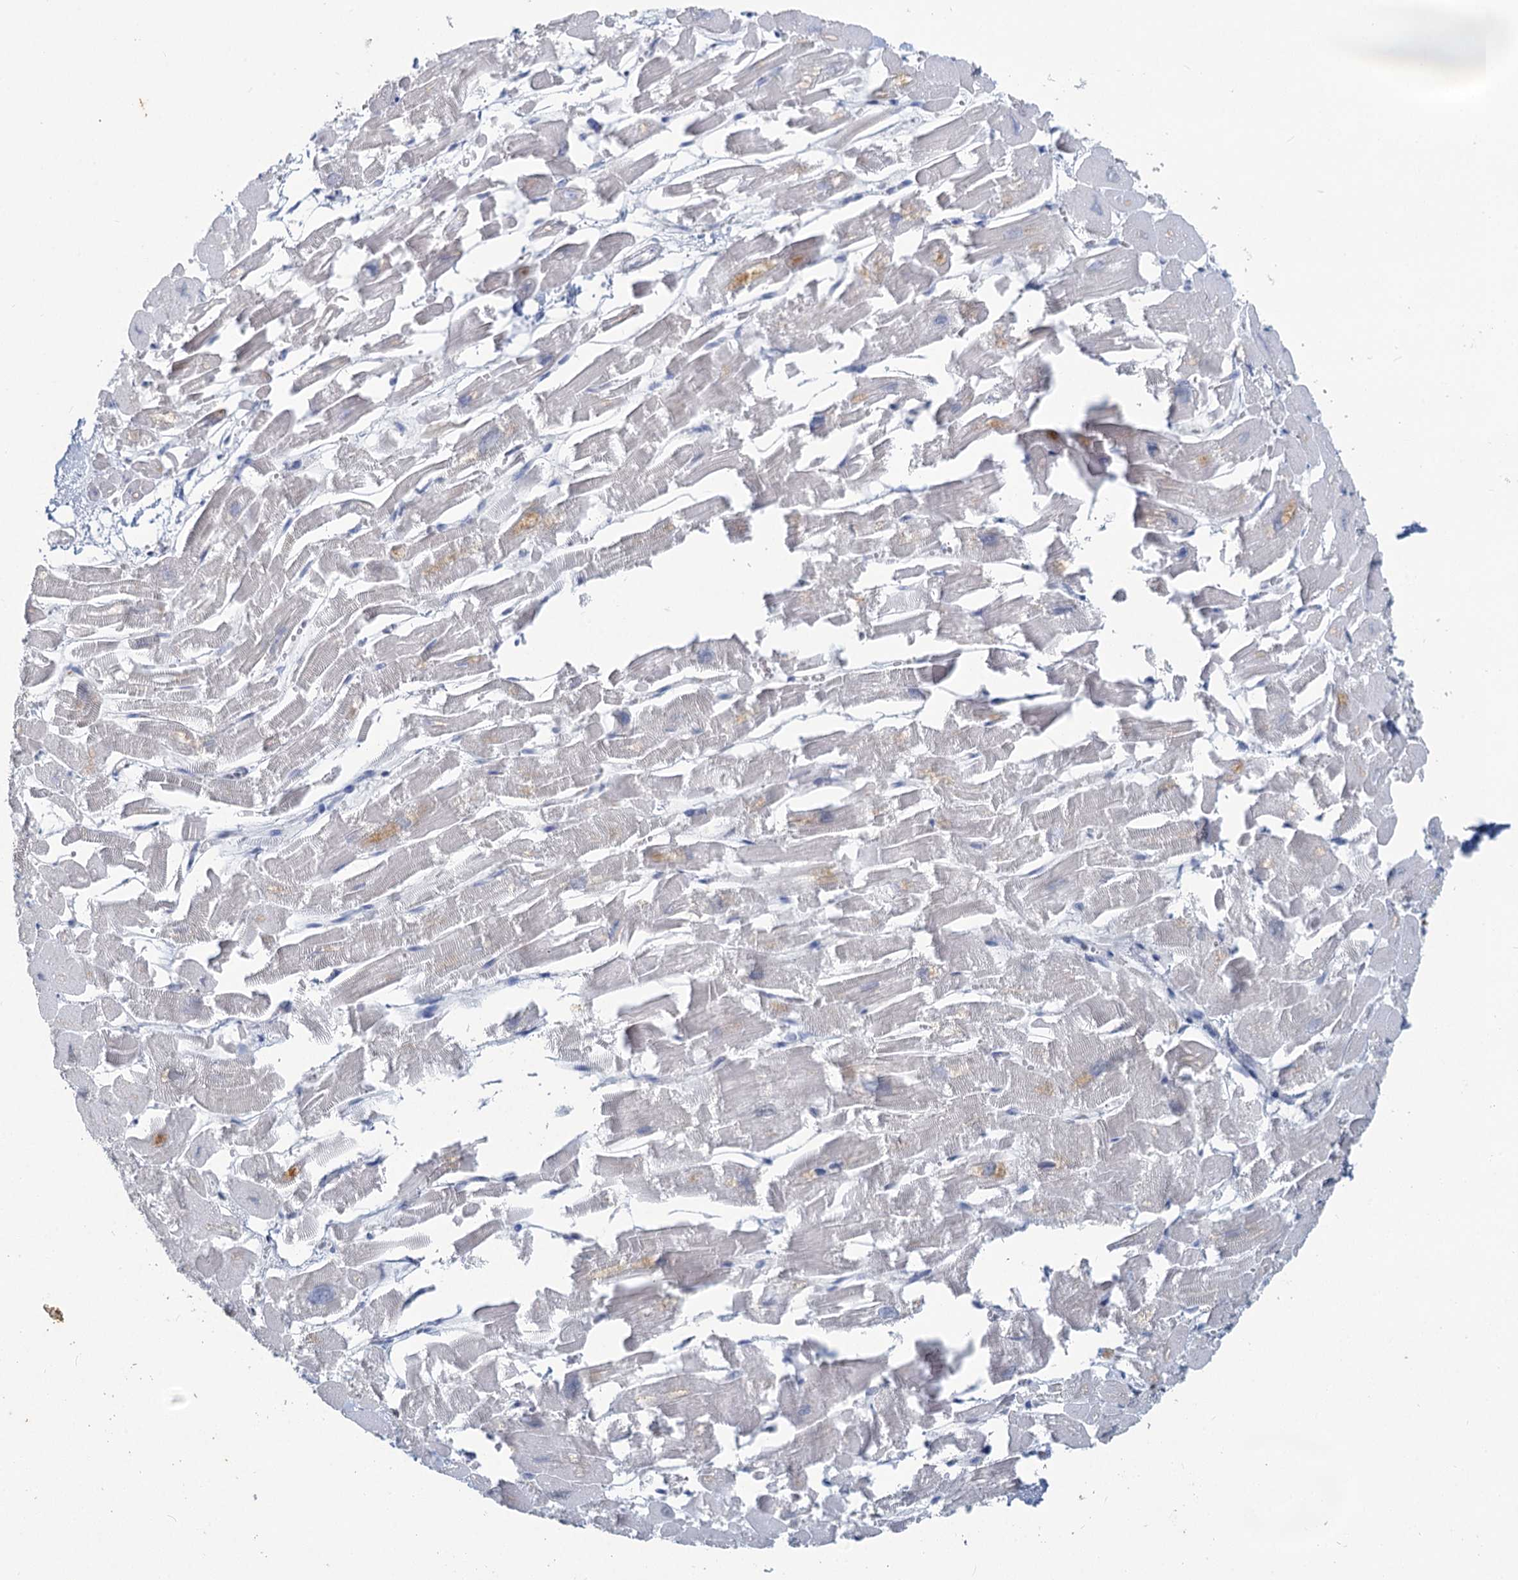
{"staining": {"intensity": "moderate", "quantity": "<25%", "location": "cytoplasmic/membranous"}, "tissue": "heart muscle", "cell_type": "Cardiomyocytes", "image_type": "normal", "snomed": [{"axis": "morphology", "description": "Normal tissue, NOS"}, {"axis": "topography", "description": "Heart"}], "caption": "IHC micrograph of benign heart muscle: heart muscle stained using immunohistochemistry displays low levels of moderate protein expression localized specifically in the cytoplasmic/membranous of cardiomyocytes, appearing as a cytoplasmic/membranous brown color.", "gene": "CHGA", "patient": {"sex": "male", "age": 54}}